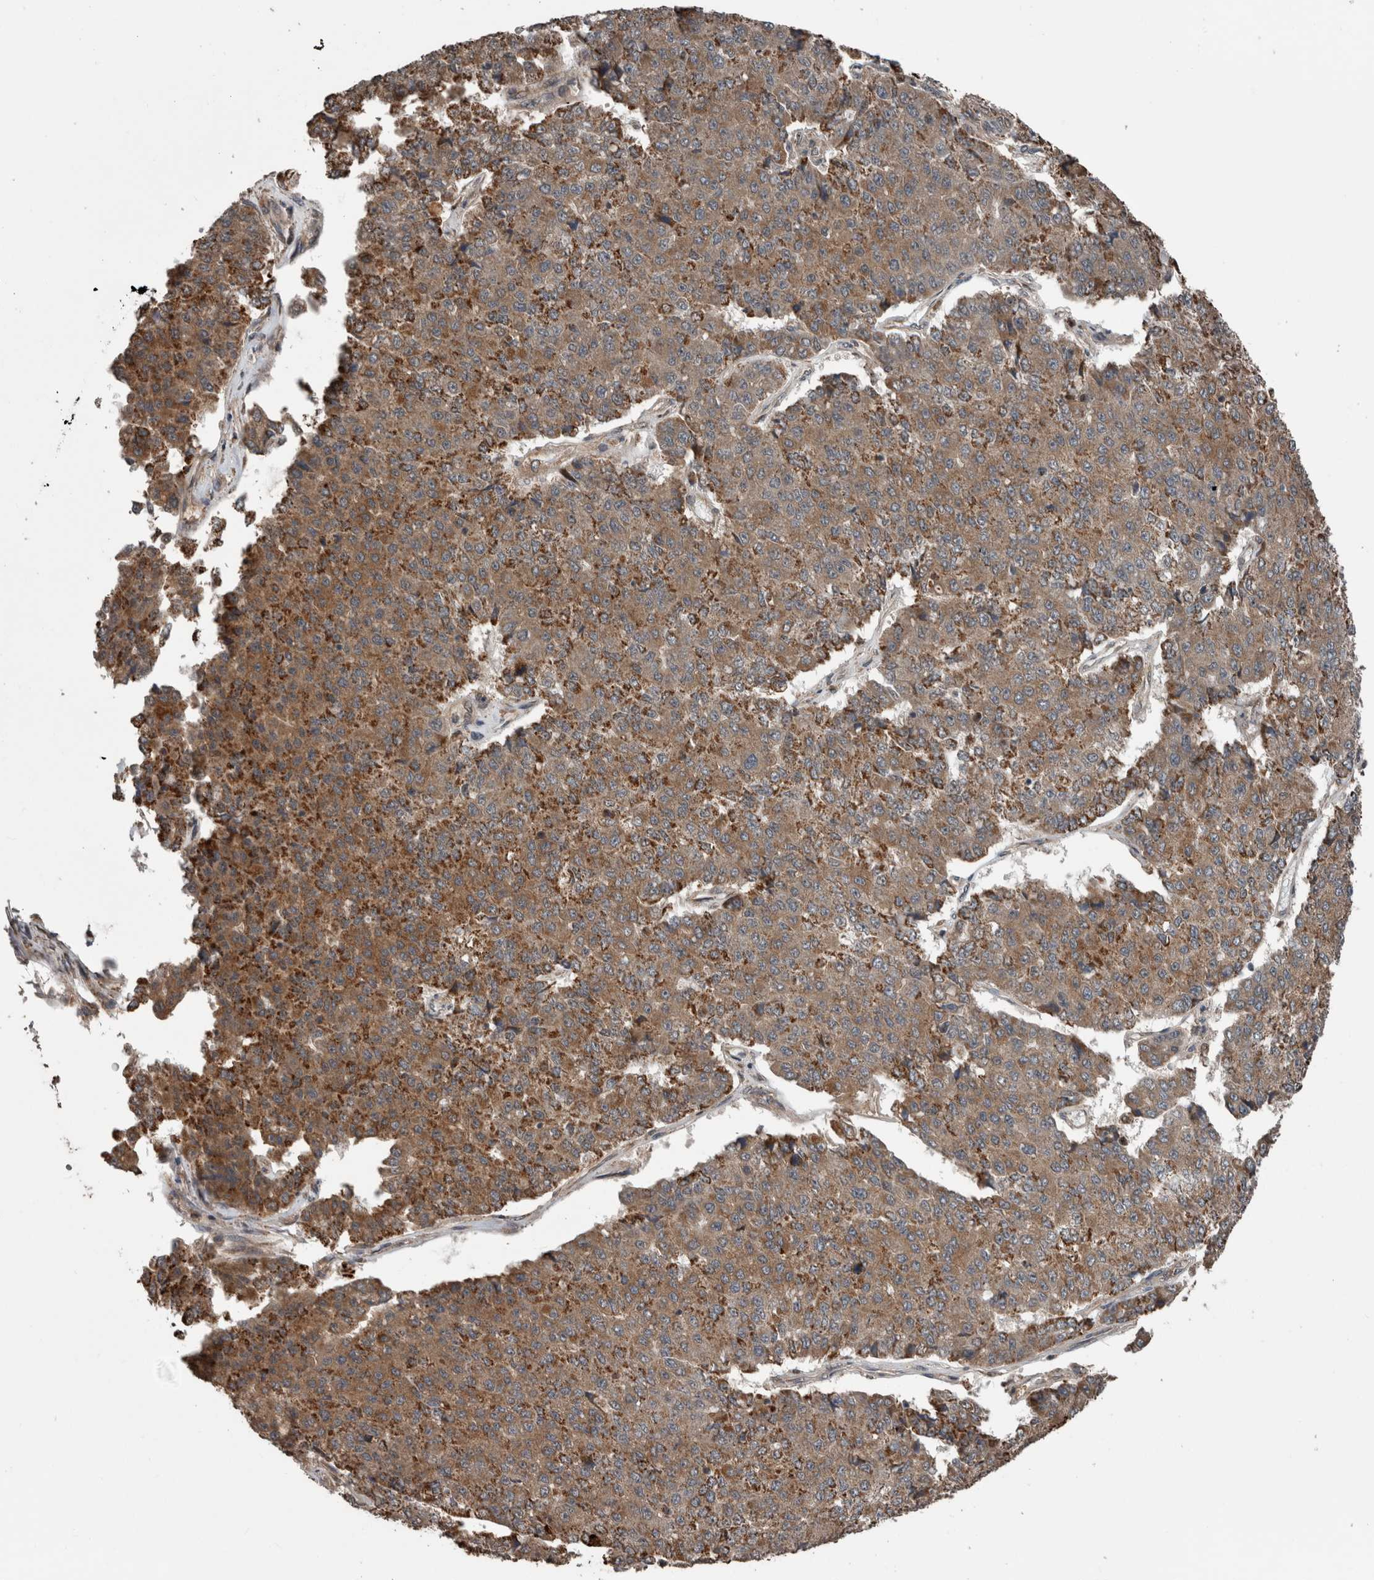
{"staining": {"intensity": "moderate", "quantity": ">75%", "location": "cytoplasmic/membranous"}, "tissue": "pancreatic cancer", "cell_type": "Tumor cells", "image_type": "cancer", "snomed": [{"axis": "morphology", "description": "Adenocarcinoma, NOS"}, {"axis": "topography", "description": "Pancreas"}], "caption": "The image reveals a brown stain indicating the presence of a protein in the cytoplasmic/membranous of tumor cells in adenocarcinoma (pancreatic).", "gene": "RIOK3", "patient": {"sex": "male", "age": 50}}